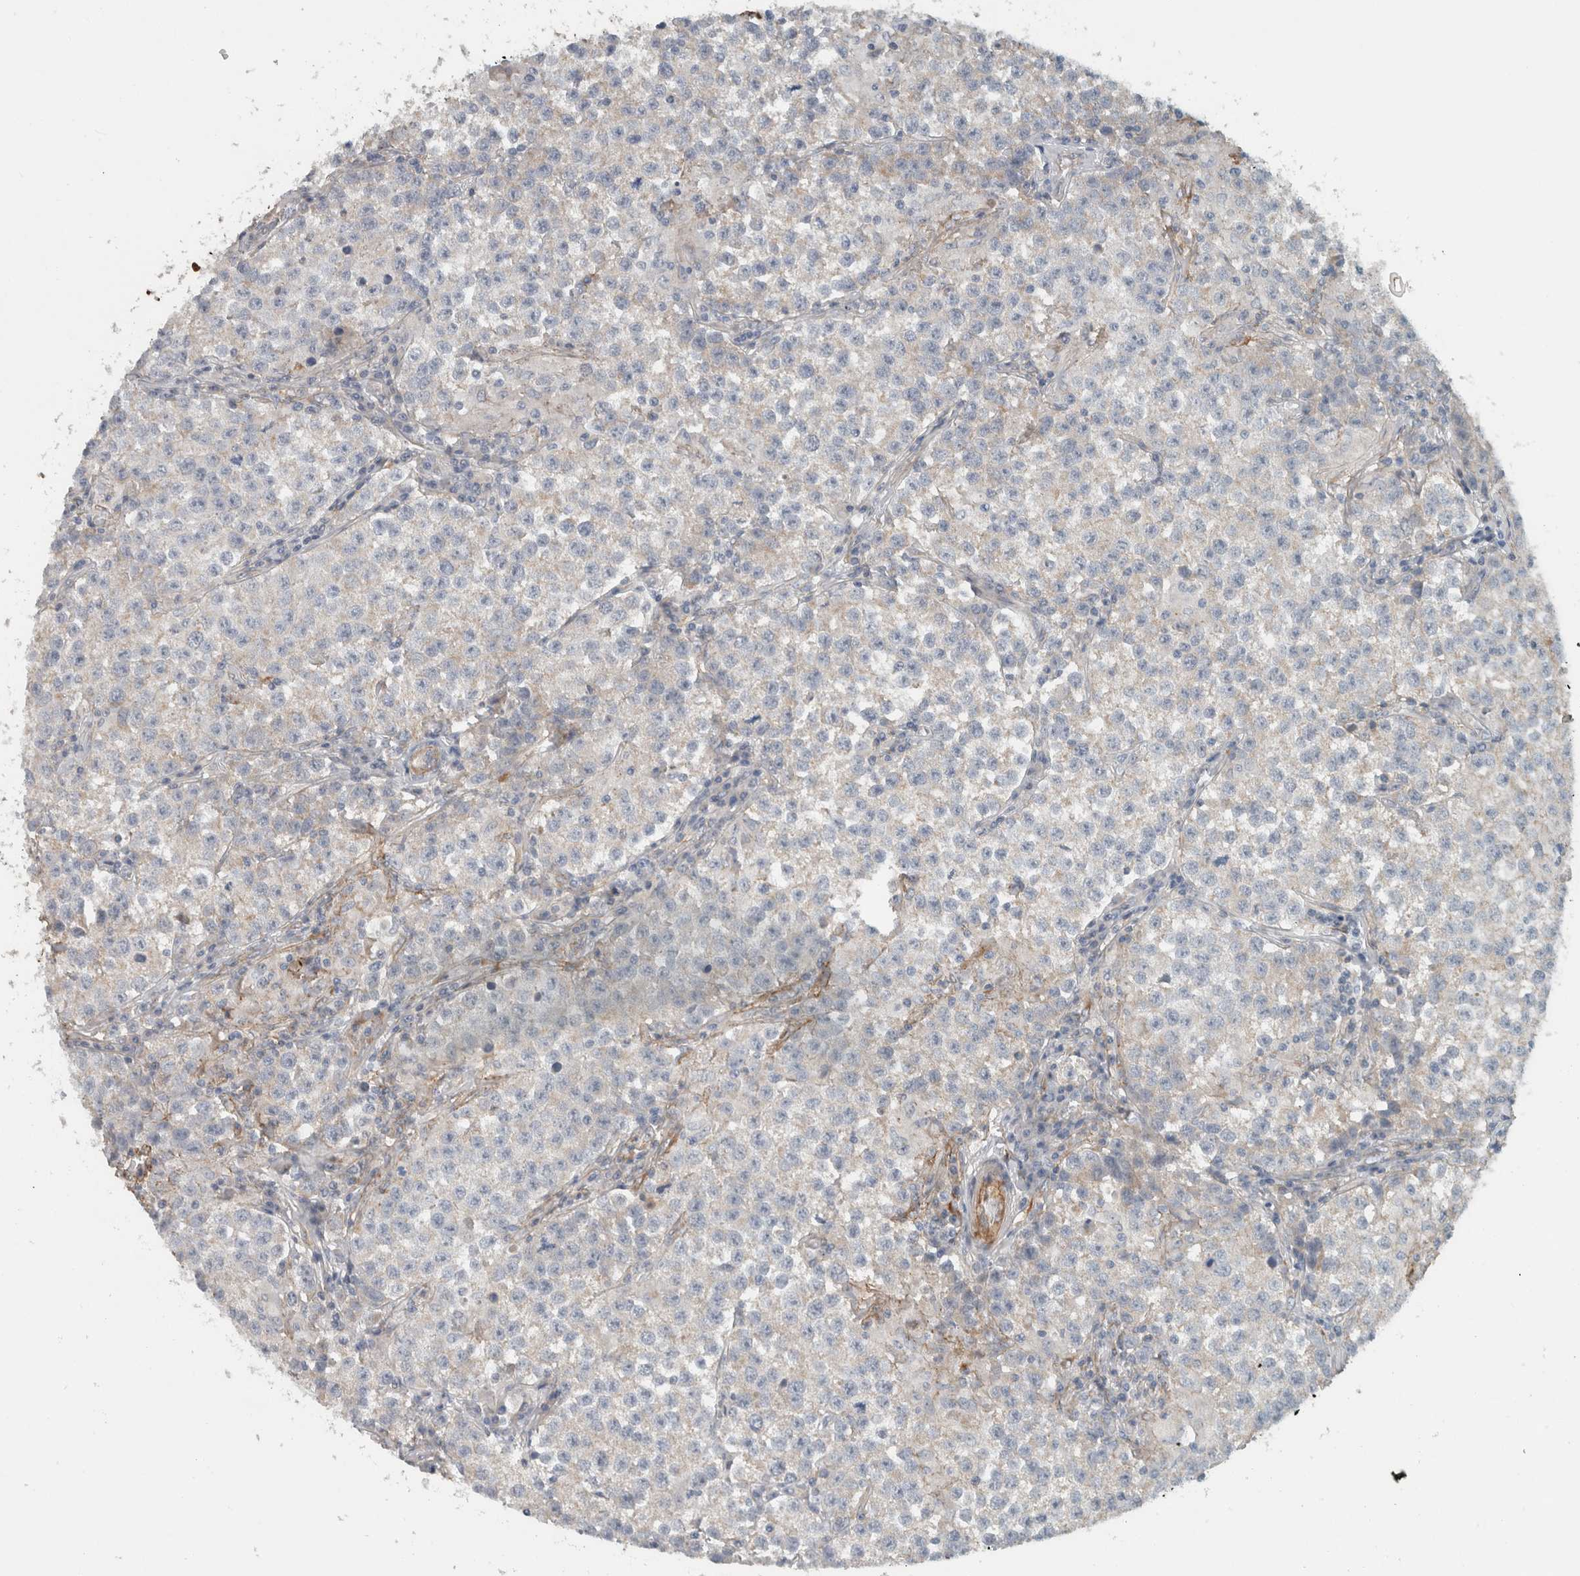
{"staining": {"intensity": "weak", "quantity": "<25%", "location": "cytoplasmic/membranous"}, "tissue": "testis cancer", "cell_type": "Tumor cells", "image_type": "cancer", "snomed": [{"axis": "morphology", "description": "Seminoma, NOS"}, {"axis": "morphology", "description": "Carcinoma, Embryonal, NOS"}, {"axis": "topography", "description": "Testis"}], "caption": "This is an IHC image of human embryonal carcinoma (testis). There is no positivity in tumor cells.", "gene": "FN1", "patient": {"sex": "male", "age": 43}}